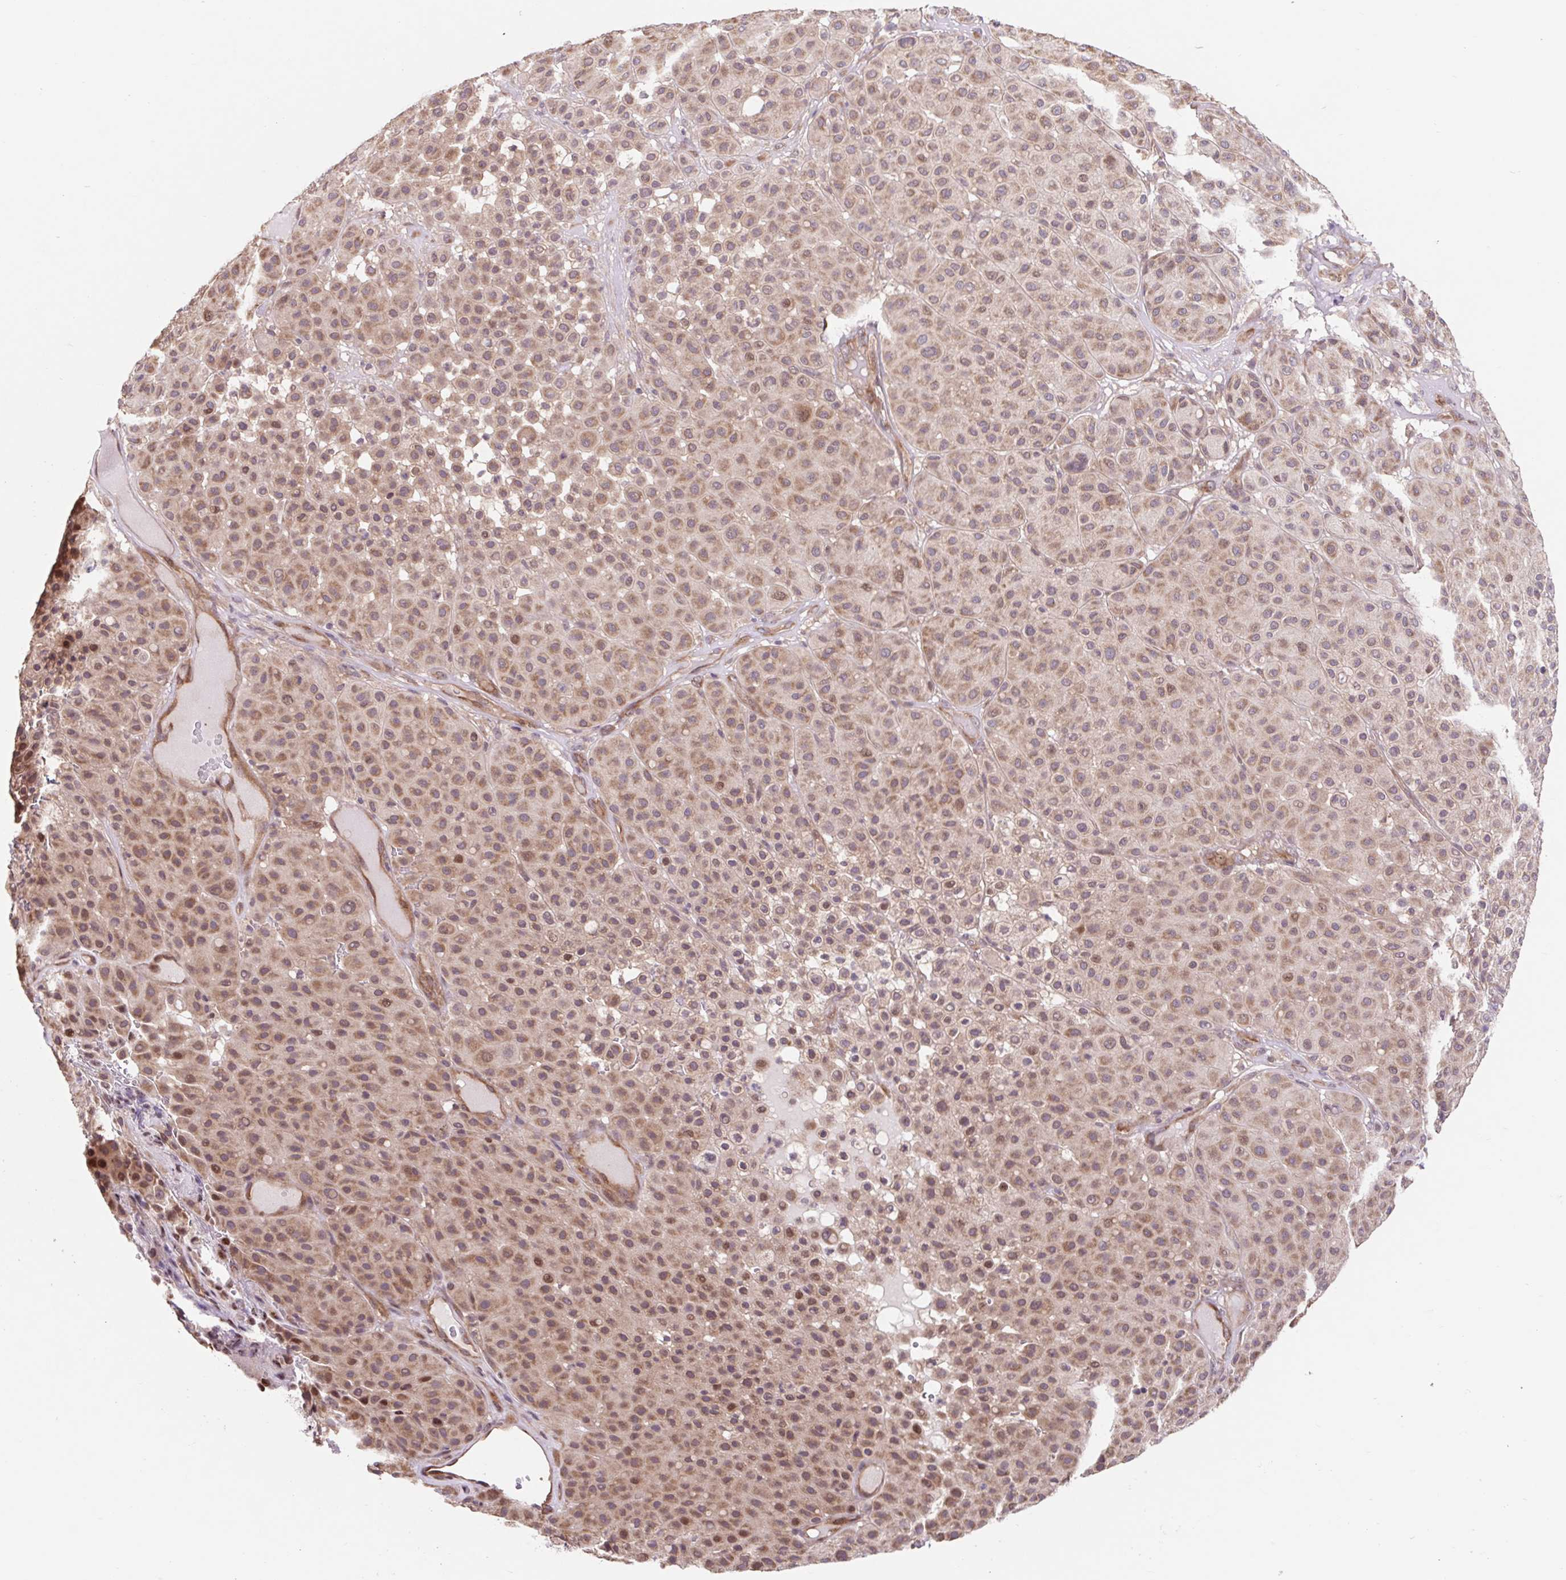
{"staining": {"intensity": "weak", "quantity": ">75%", "location": "cytoplasmic/membranous,nuclear"}, "tissue": "melanoma", "cell_type": "Tumor cells", "image_type": "cancer", "snomed": [{"axis": "morphology", "description": "Malignant melanoma, Metastatic site"}, {"axis": "topography", "description": "Smooth muscle"}], "caption": "Melanoma stained with a protein marker displays weak staining in tumor cells.", "gene": "HFE", "patient": {"sex": "male", "age": 41}}